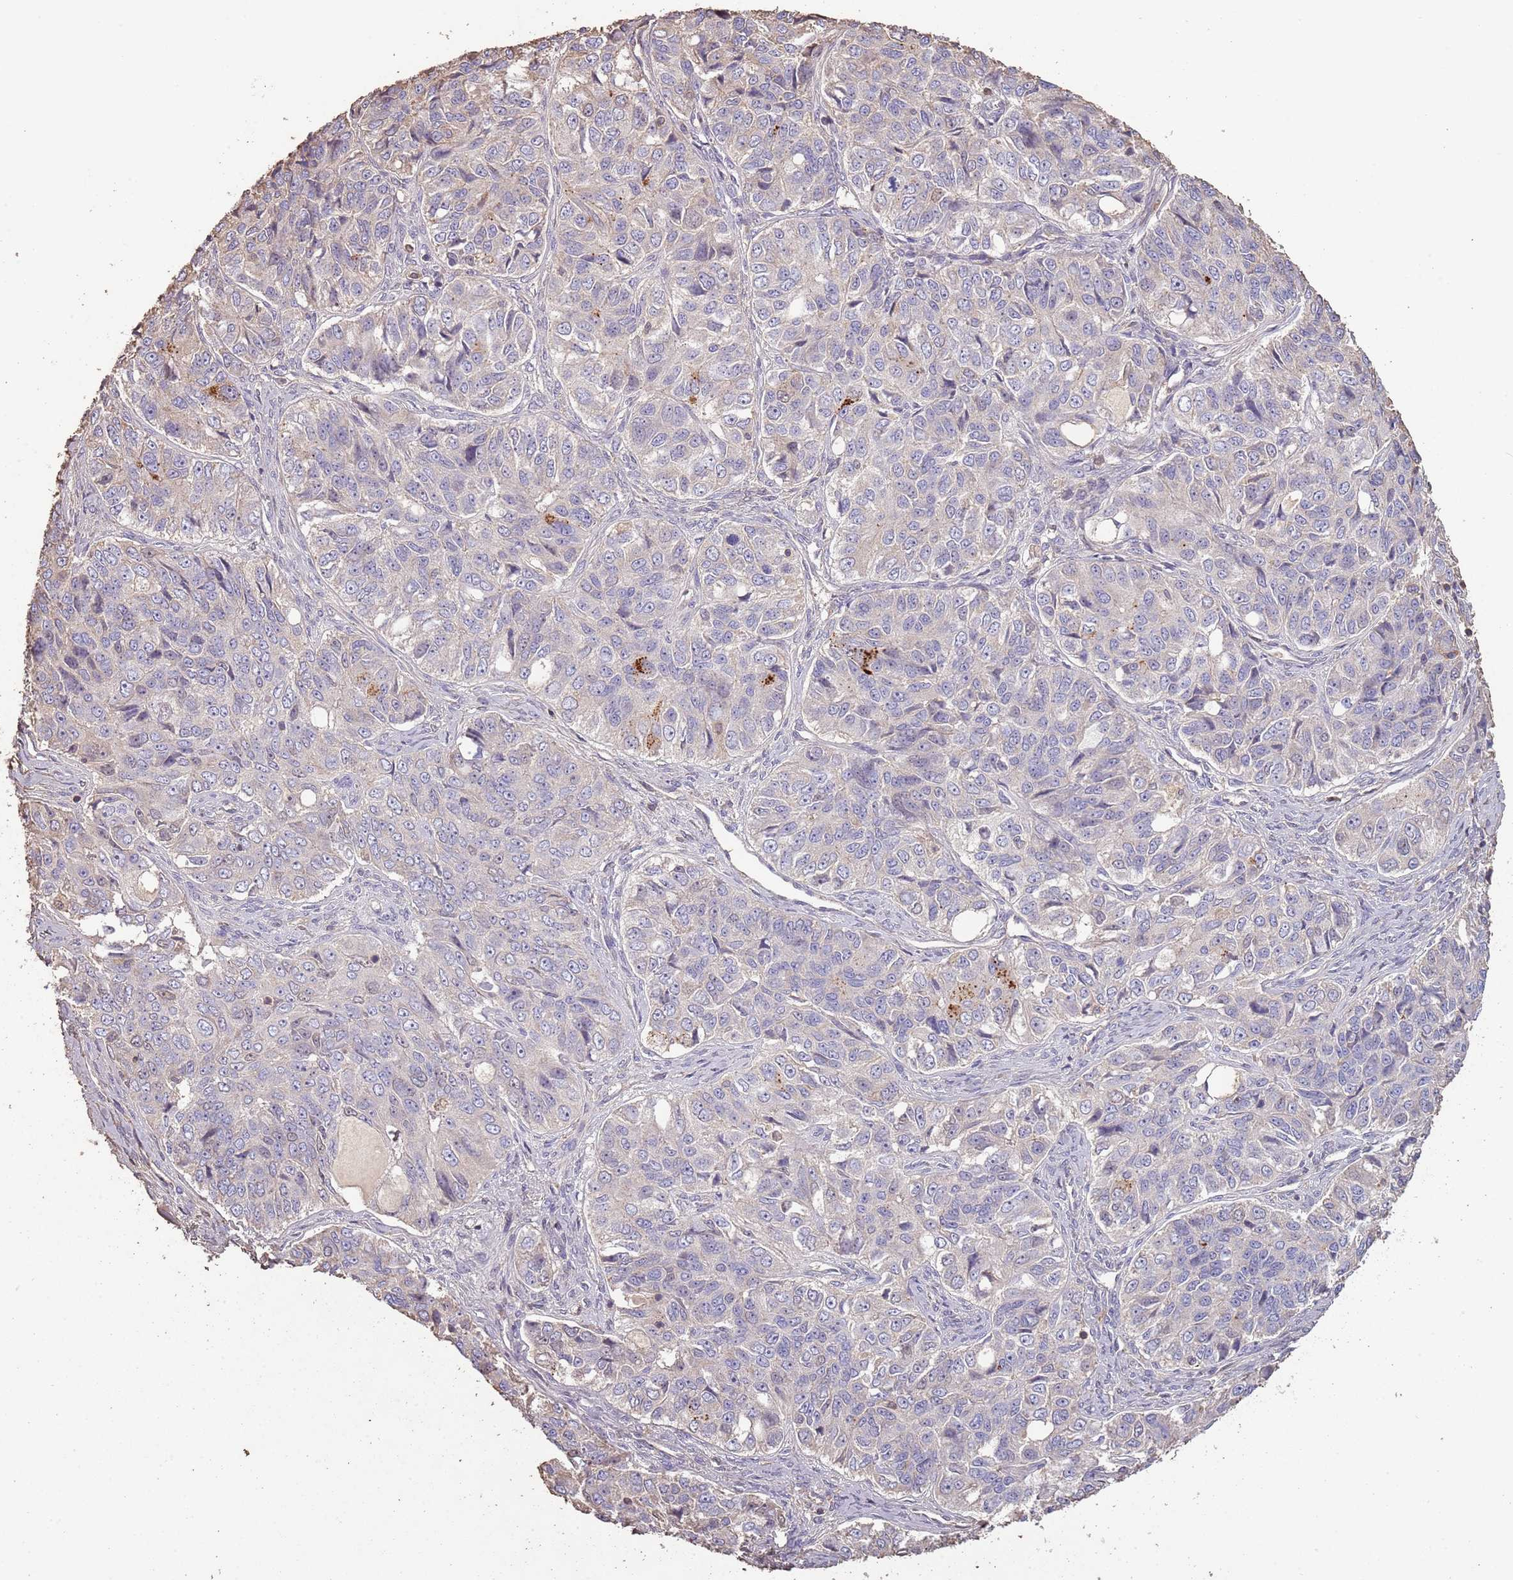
{"staining": {"intensity": "moderate", "quantity": "<25%", "location": "cytoplasmic/membranous"}, "tissue": "ovarian cancer", "cell_type": "Tumor cells", "image_type": "cancer", "snomed": [{"axis": "morphology", "description": "Carcinoma, endometroid"}, {"axis": "topography", "description": "Ovary"}], "caption": "Protein staining by IHC exhibits moderate cytoplasmic/membranous expression in about <25% of tumor cells in ovarian endometroid carcinoma.", "gene": "FECH", "patient": {"sex": "female", "age": 51}}